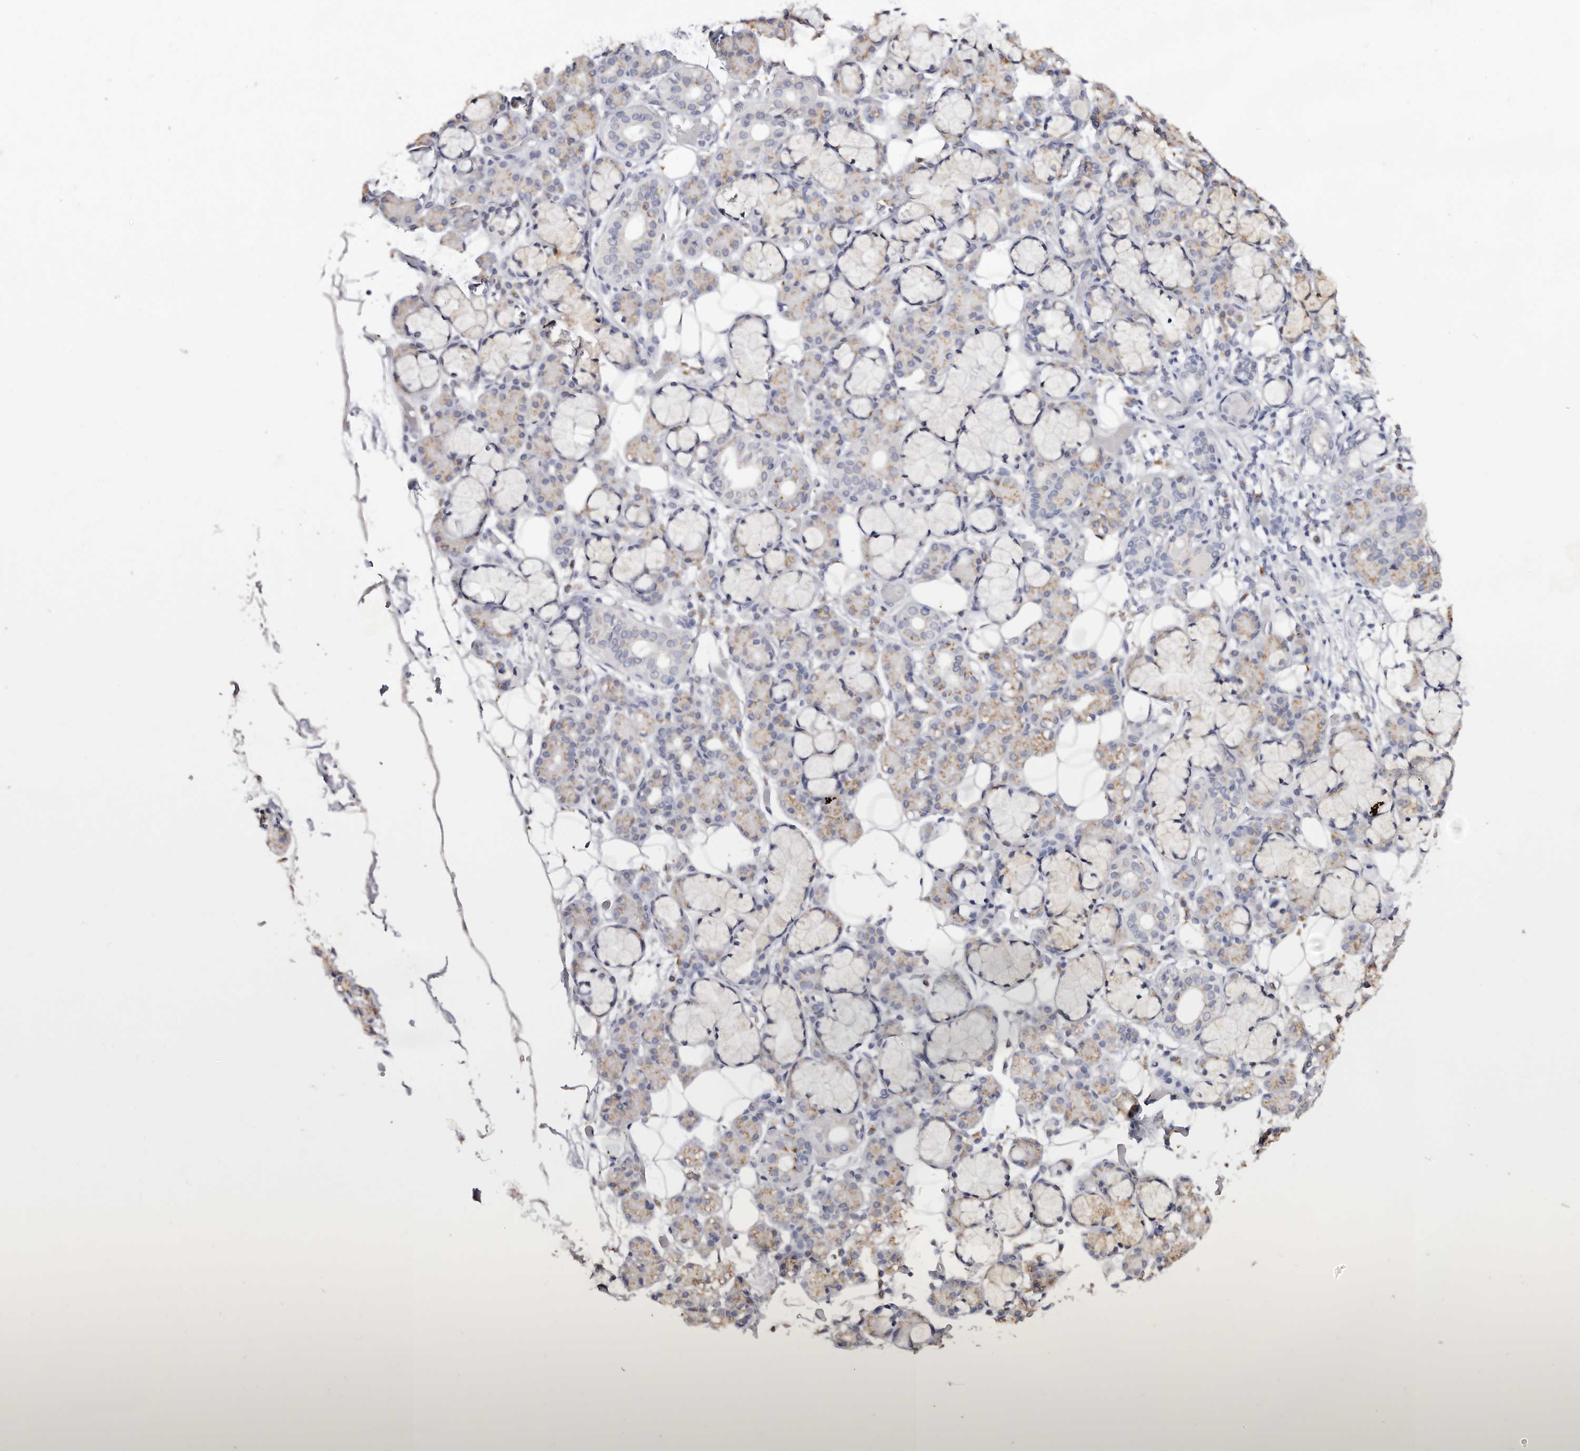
{"staining": {"intensity": "moderate", "quantity": "25%-75%", "location": "cytoplasmic/membranous"}, "tissue": "salivary gland", "cell_type": "Glandular cells", "image_type": "normal", "snomed": [{"axis": "morphology", "description": "Normal tissue, NOS"}, {"axis": "topography", "description": "Salivary gland"}], "caption": "Immunohistochemical staining of benign salivary gland shows moderate cytoplasmic/membranous protein positivity in about 25%-75% of glandular cells.", "gene": "LGALS7B", "patient": {"sex": "male", "age": 63}}